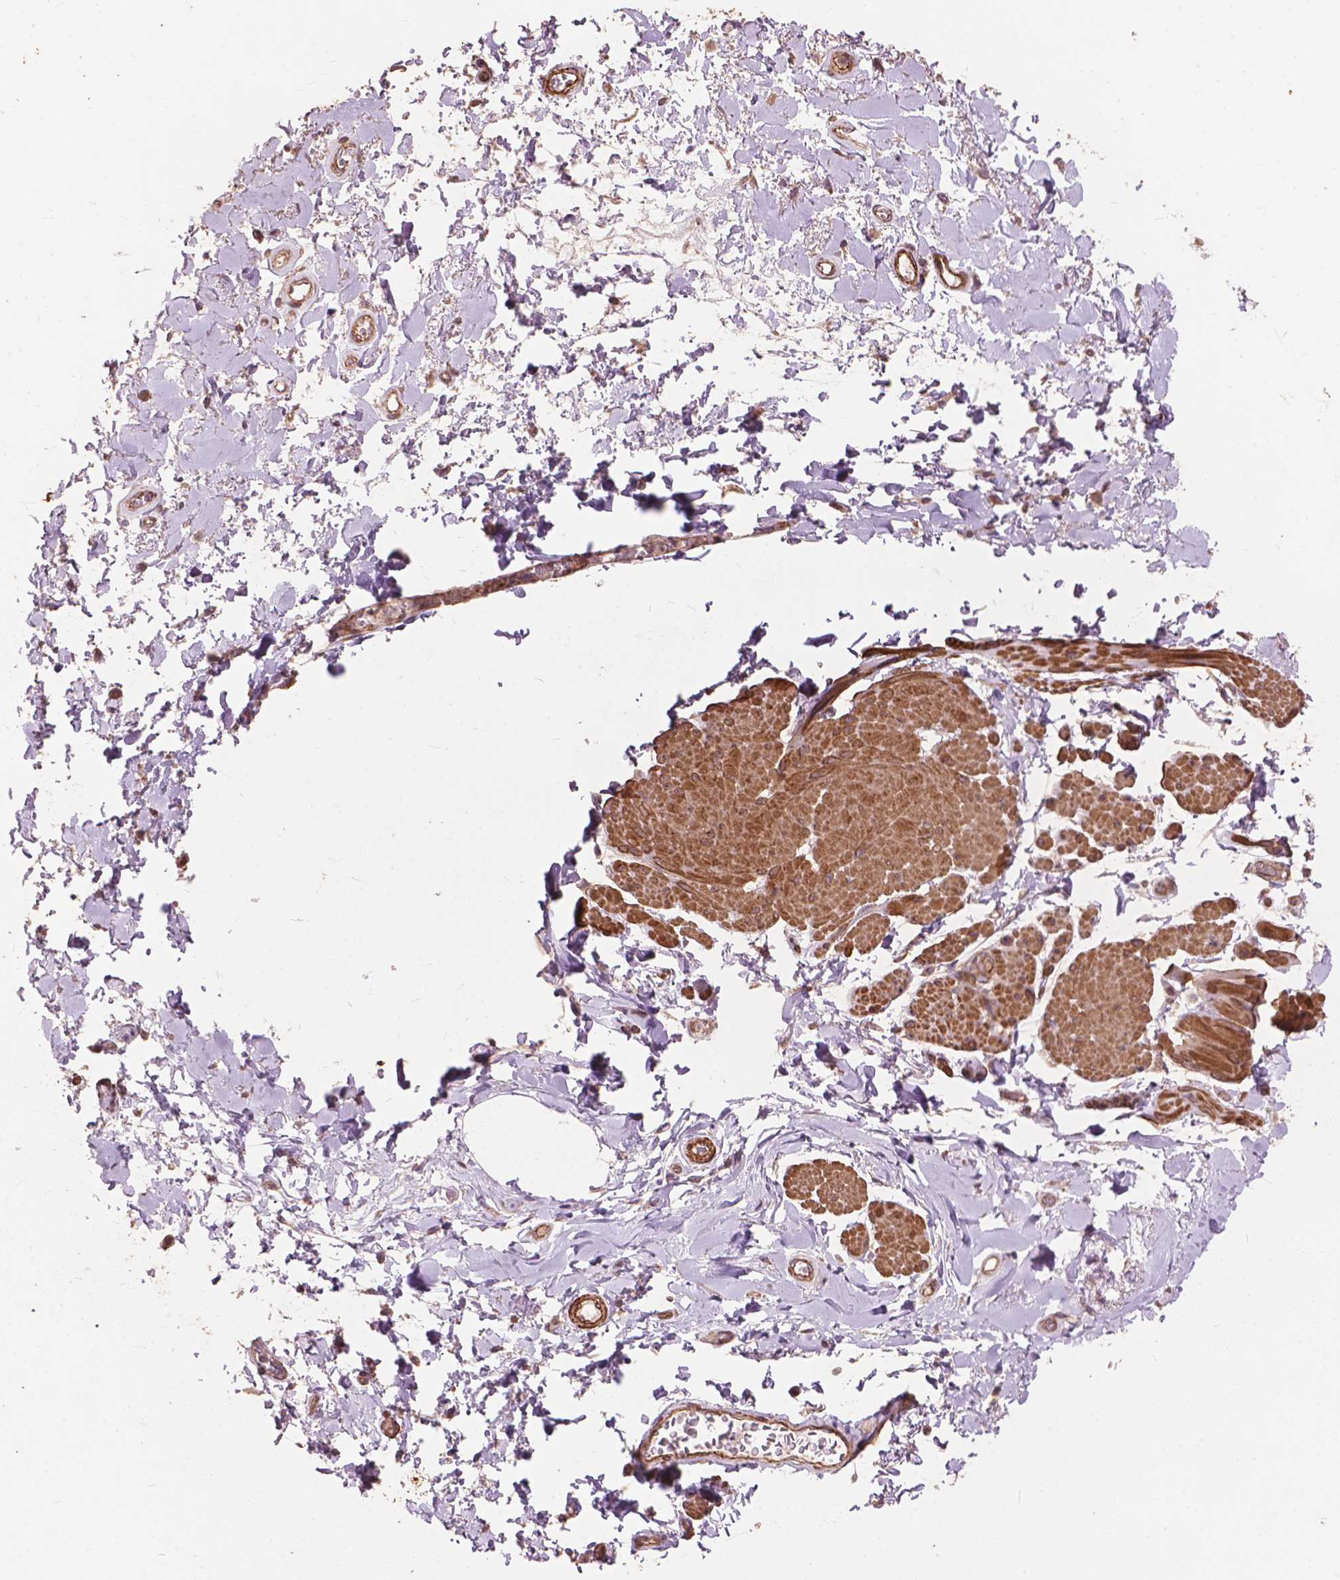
{"staining": {"intensity": "moderate", "quantity": "<25%", "location": "nuclear"}, "tissue": "adipose tissue", "cell_type": "Adipocytes", "image_type": "normal", "snomed": [{"axis": "morphology", "description": "Normal tissue, NOS"}, {"axis": "topography", "description": "Urinary bladder"}, {"axis": "topography", "description": "Peripheral nerve tissue"}], "caption": "Protein expression analysis of benign adipose tissue exhibits moderate nuclear positivity in approximately <25% of adipocytes.", "gene": "FNIP1", "patient": {"sex": "female", "age": 60}}